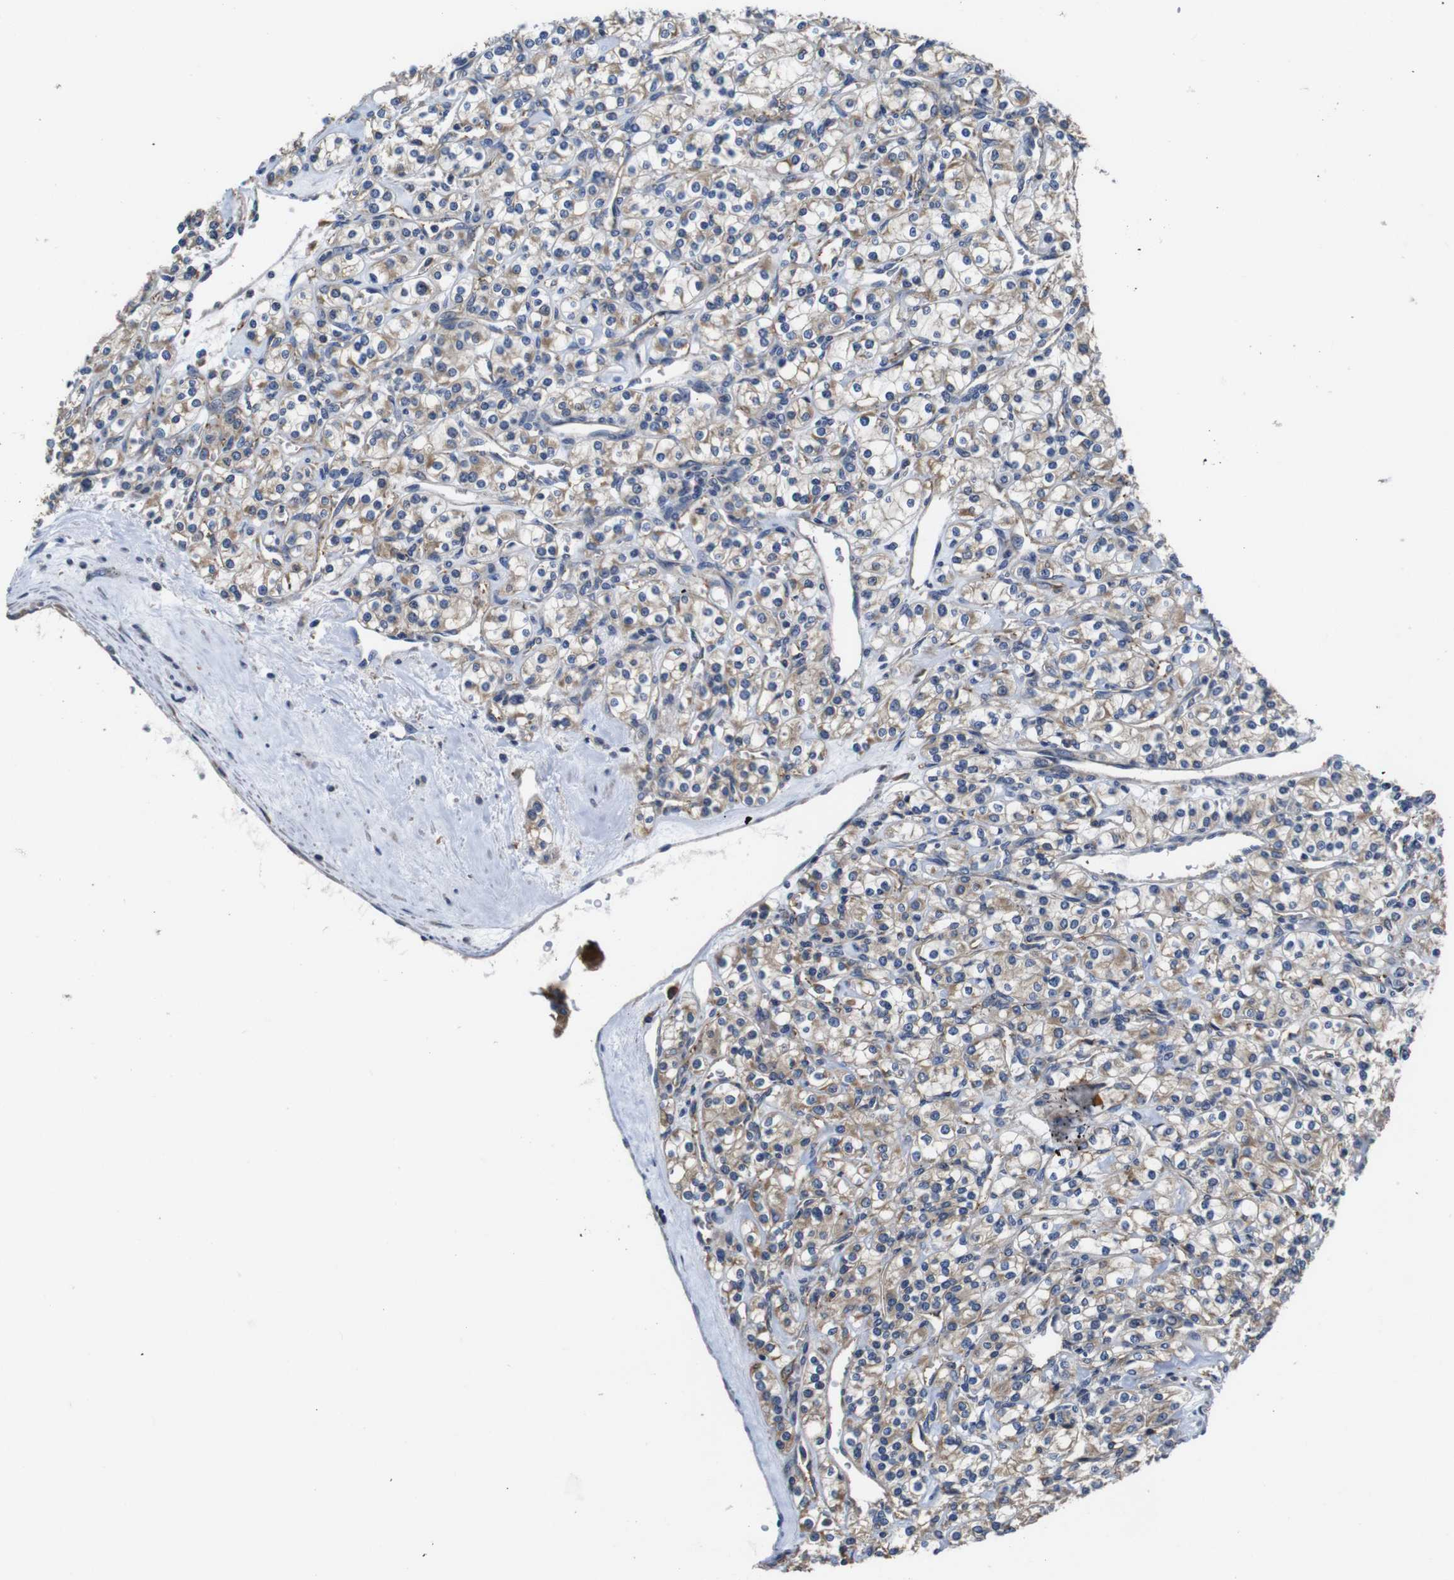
{"staining": {"intensity": "weak", "quantity": ">75%", "location": "cytoplasmic/membranous"}, "tissue": "renal cancer", "cell_type": "Tumor cells", "image_type": "cancer", "snomed": [{"axis": "morphology", "description": "Adenocarcinoma, NOS"}, {"axis": "topography", "description": "Kidney"}], "caption": "Immunohistochemistry (IHC) micrograph of neoplastic tissue: renal cancer (adenocarcinoma) stained using immunohistochemistry (IHC) exhibits low levels of weak protein expression localized specifically in the cytoplasmic/membranous of tumor cells, appearing as a cytoplasmic/membranous brown color.", "gene": "MARCHF7", "patient": {"sex": "male", "age": 77}}